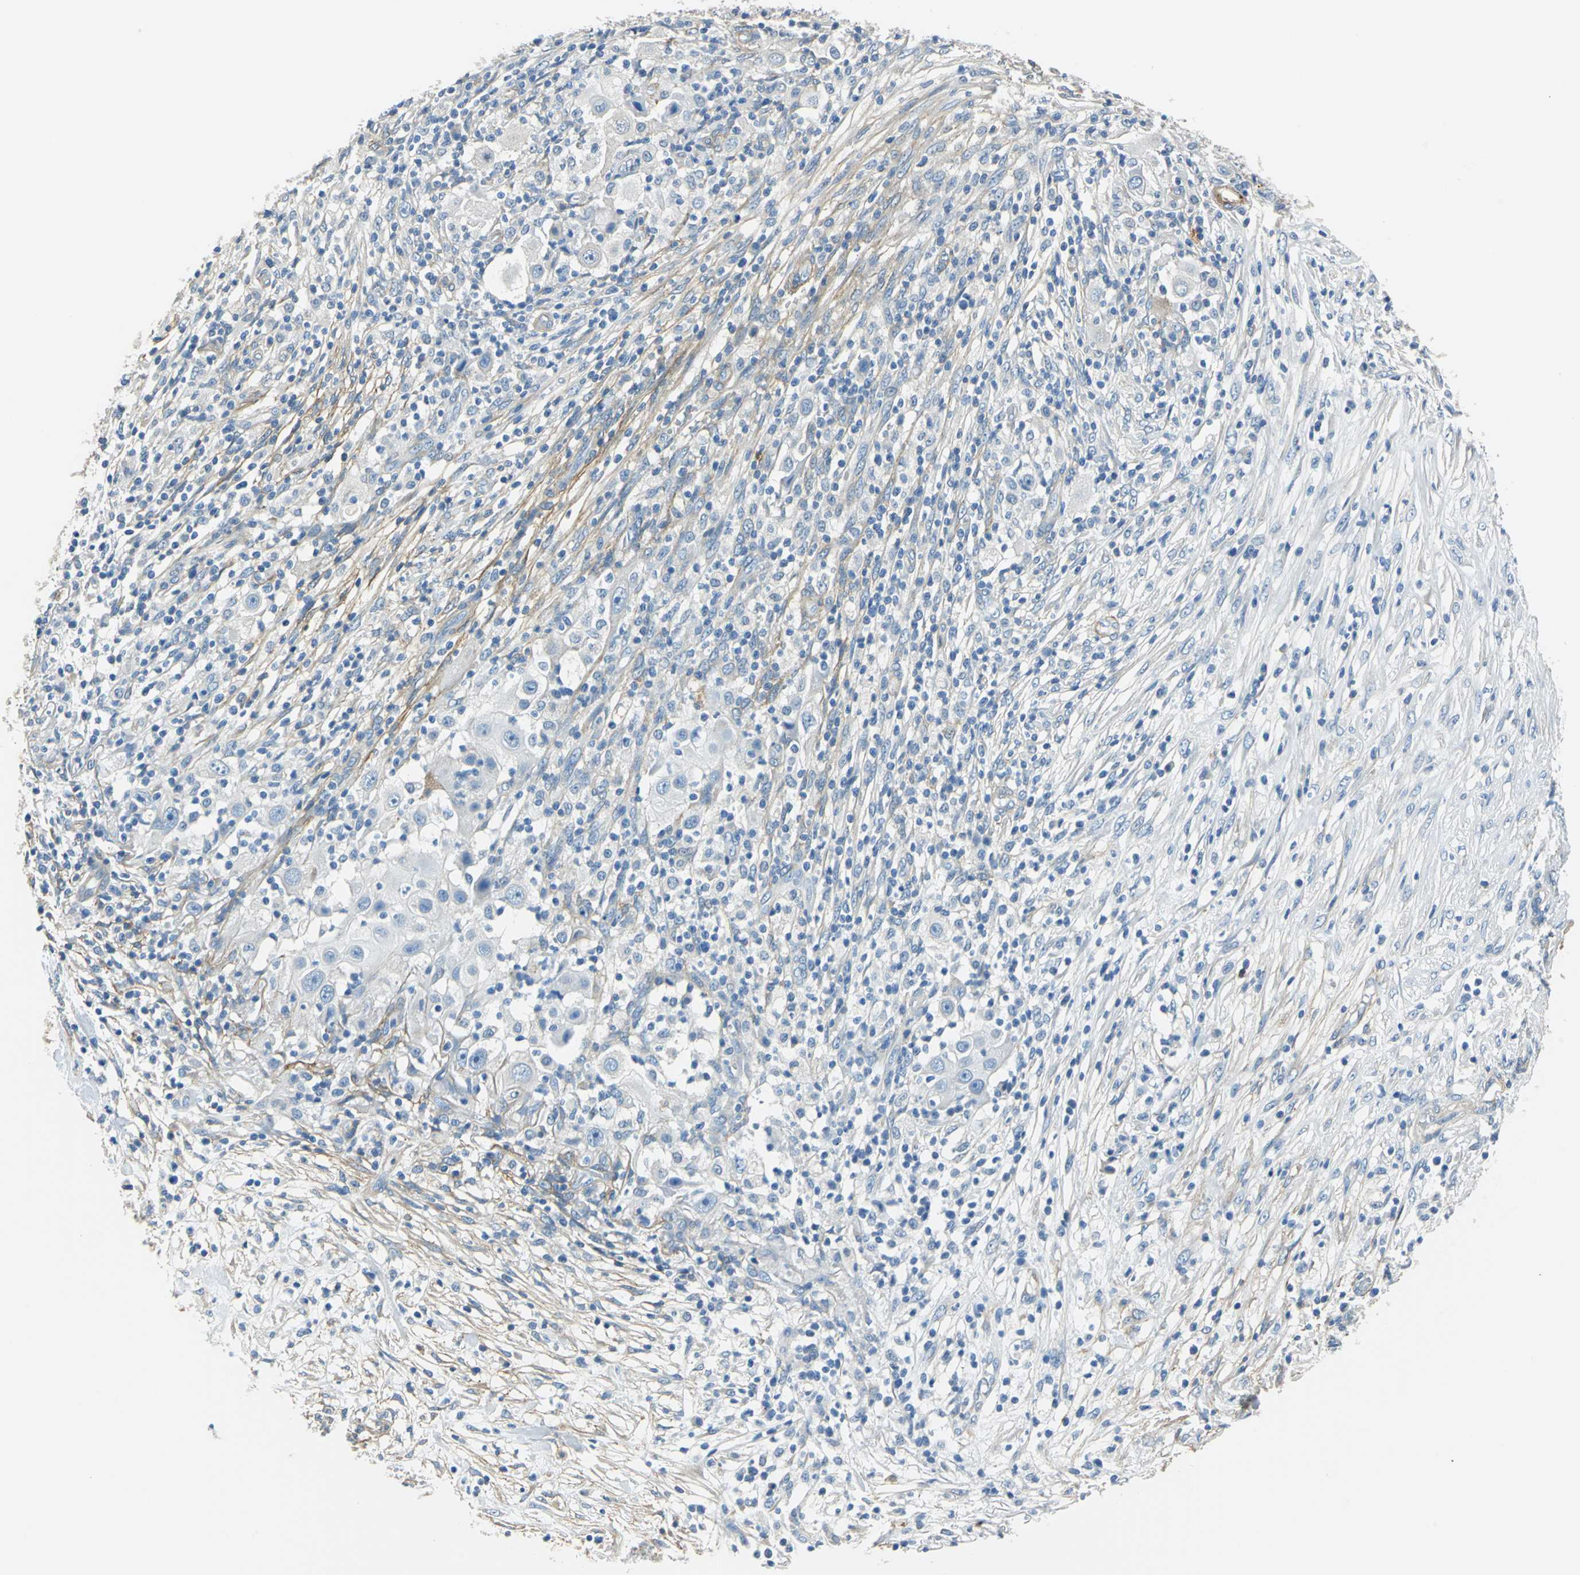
{"staining": {"intensity": "moderate", "quantity": "<25%", "location": "cytoplasmic/membranous"}, "tissue": "ovarian cancer", "cell_type": "Tumor cells", "image_type": "cancer", "snomed": [{"axis": "morphology", "description": "Carcinoma, endometroid"}, {"axis": "topography", "description": "Ovary"}], "caption": "Protein analysis of endometroid carcinoma (ovarian) tissue displays moderate cytoplasmic/membranous staining in approximately <25% of tumor cells.", "gene": "AKAP12", "patient": {"sex": "female", "age": 42}}